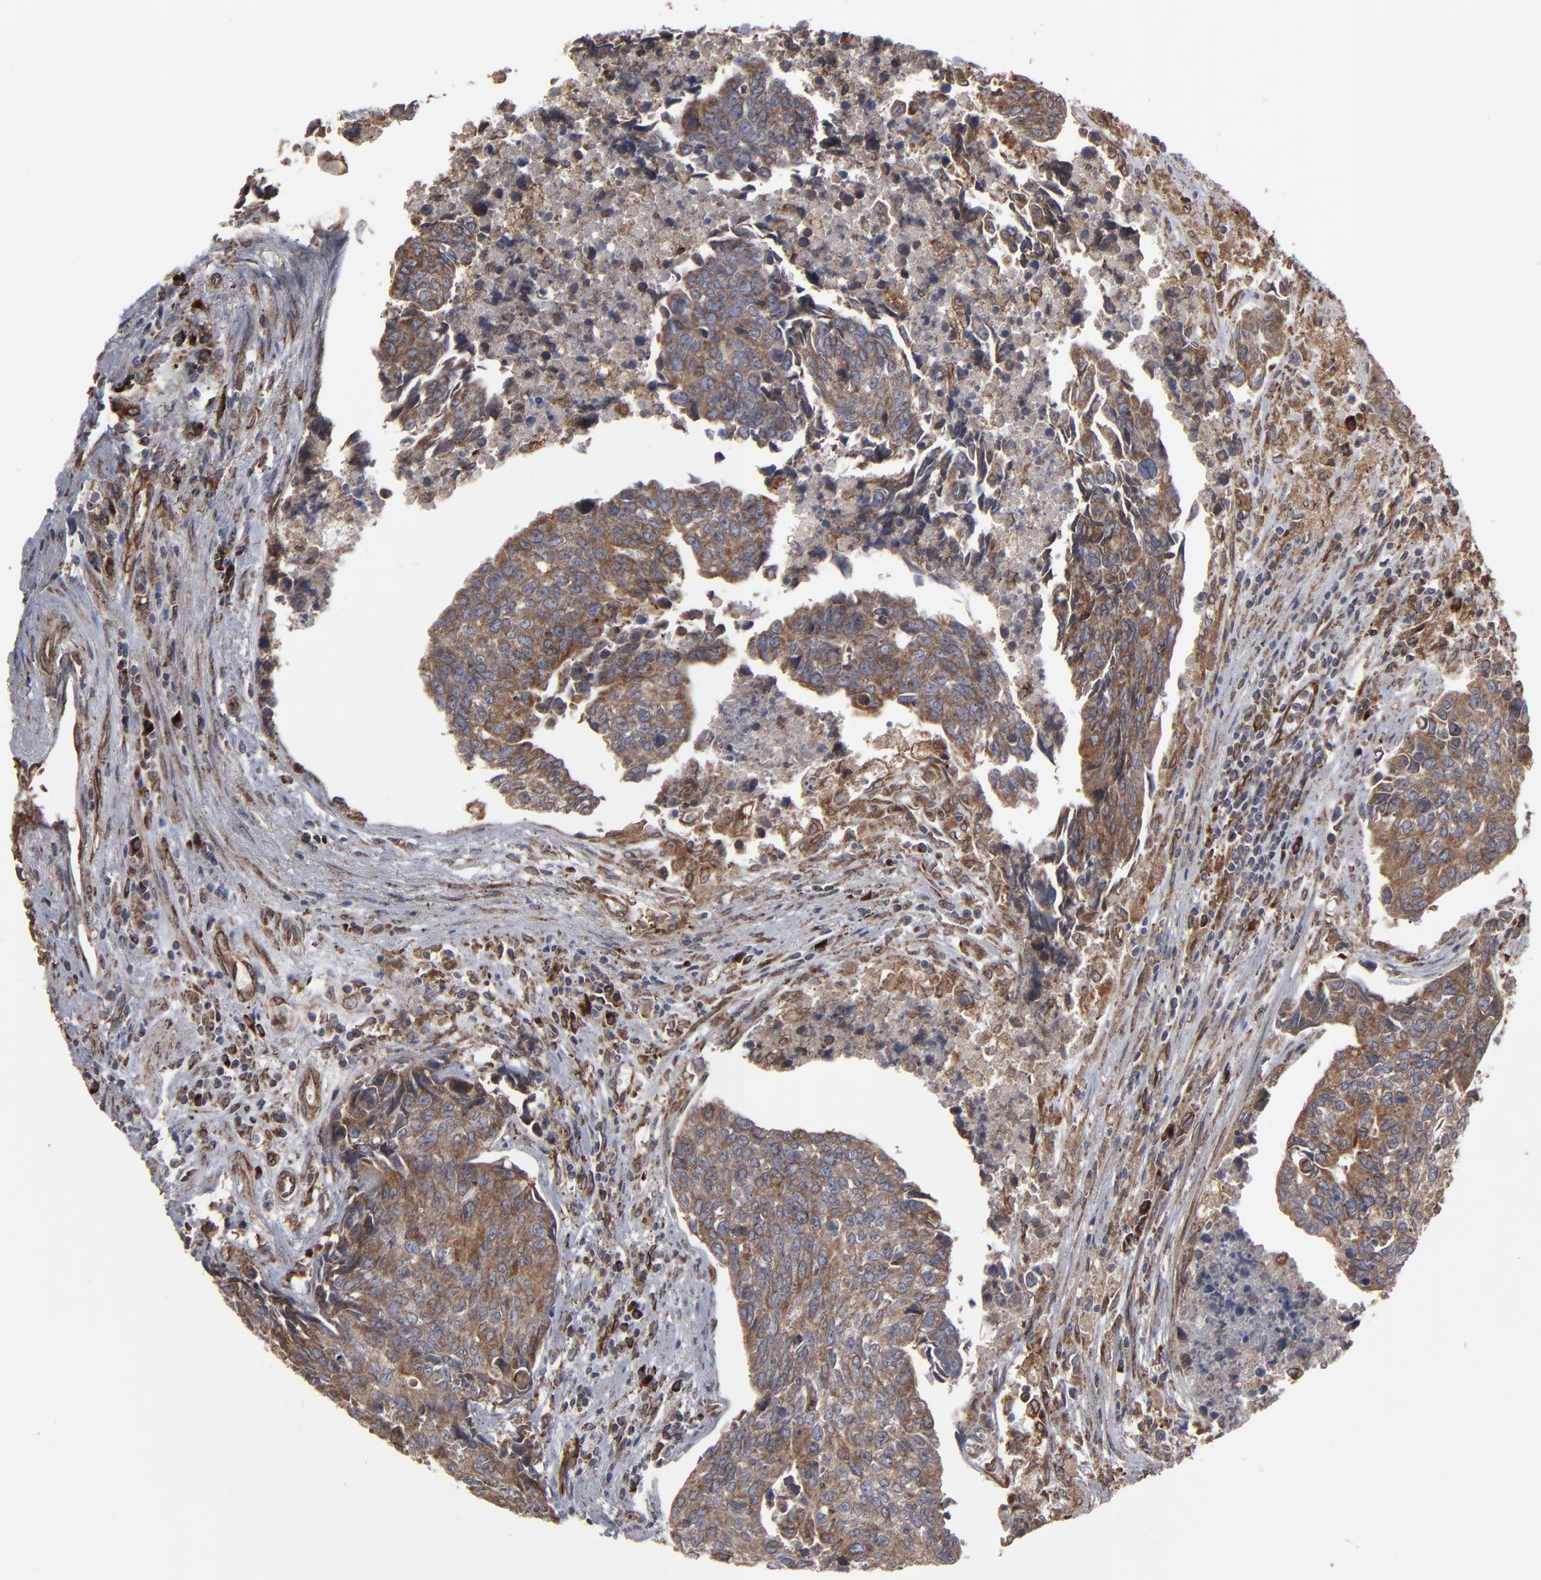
{"staining": {"intensity": "moderate", "quantity": ">75%", "location": "cytoplasmic/membranous"}, "tissue": "urothelial cancer", "cell_type": "Tumor cells", "image_type": "cancer", "snomed": [{"axis": "morphology", "description": "Urothelial carcinoma, High grade"}, {"axis": "topography", "description": "Urinary bladder"}], "caption": "Protein expression by immunohistochemistry (IHC) displays moderate cytoplasmic/membranous expression in about >75% of tumor cells in urothelial cancer.", "gene": "CNIH1", "patient": {"sex": "male", "age": 81}}